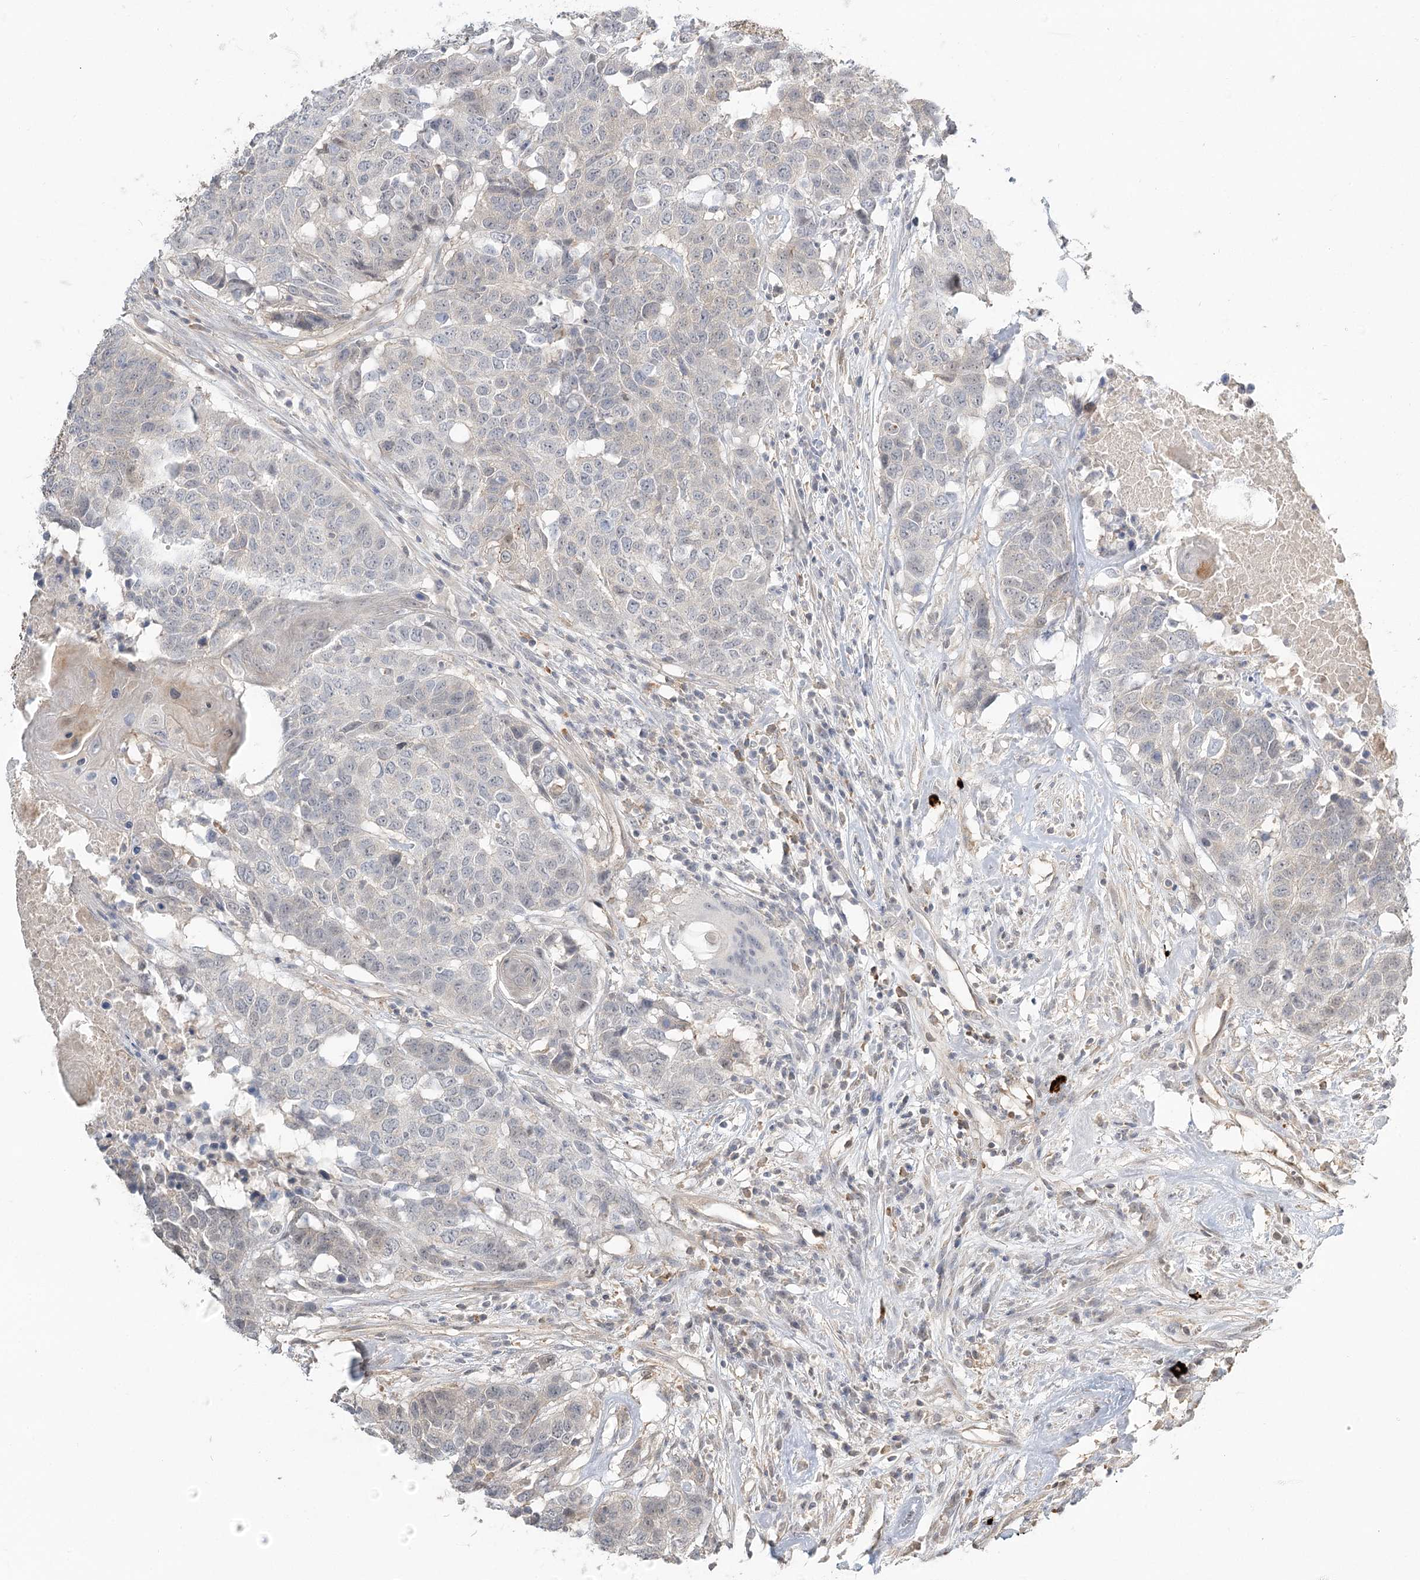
{"staining": {"intensity": "negative", "quantity": "none", "location": "none"}, "tissue": "head and neck cancer", "cell_type": "Tumor cells", "image_type": "cancer", "snomed": [{"axis": "morphology", "description": "Squamous cell carcinoma, NOS"}, {"axis": "topography", "description": "Head-Neck"}], "caption": "Immunohistochemistry histopathology image of neoplastic tissue: head and neck squamous cell carcinoma stained with DAB reveals no significant protein staining in tumor cells.", "gene": "GUCY2C", "patient": {"sex": "male", "age": 66}}